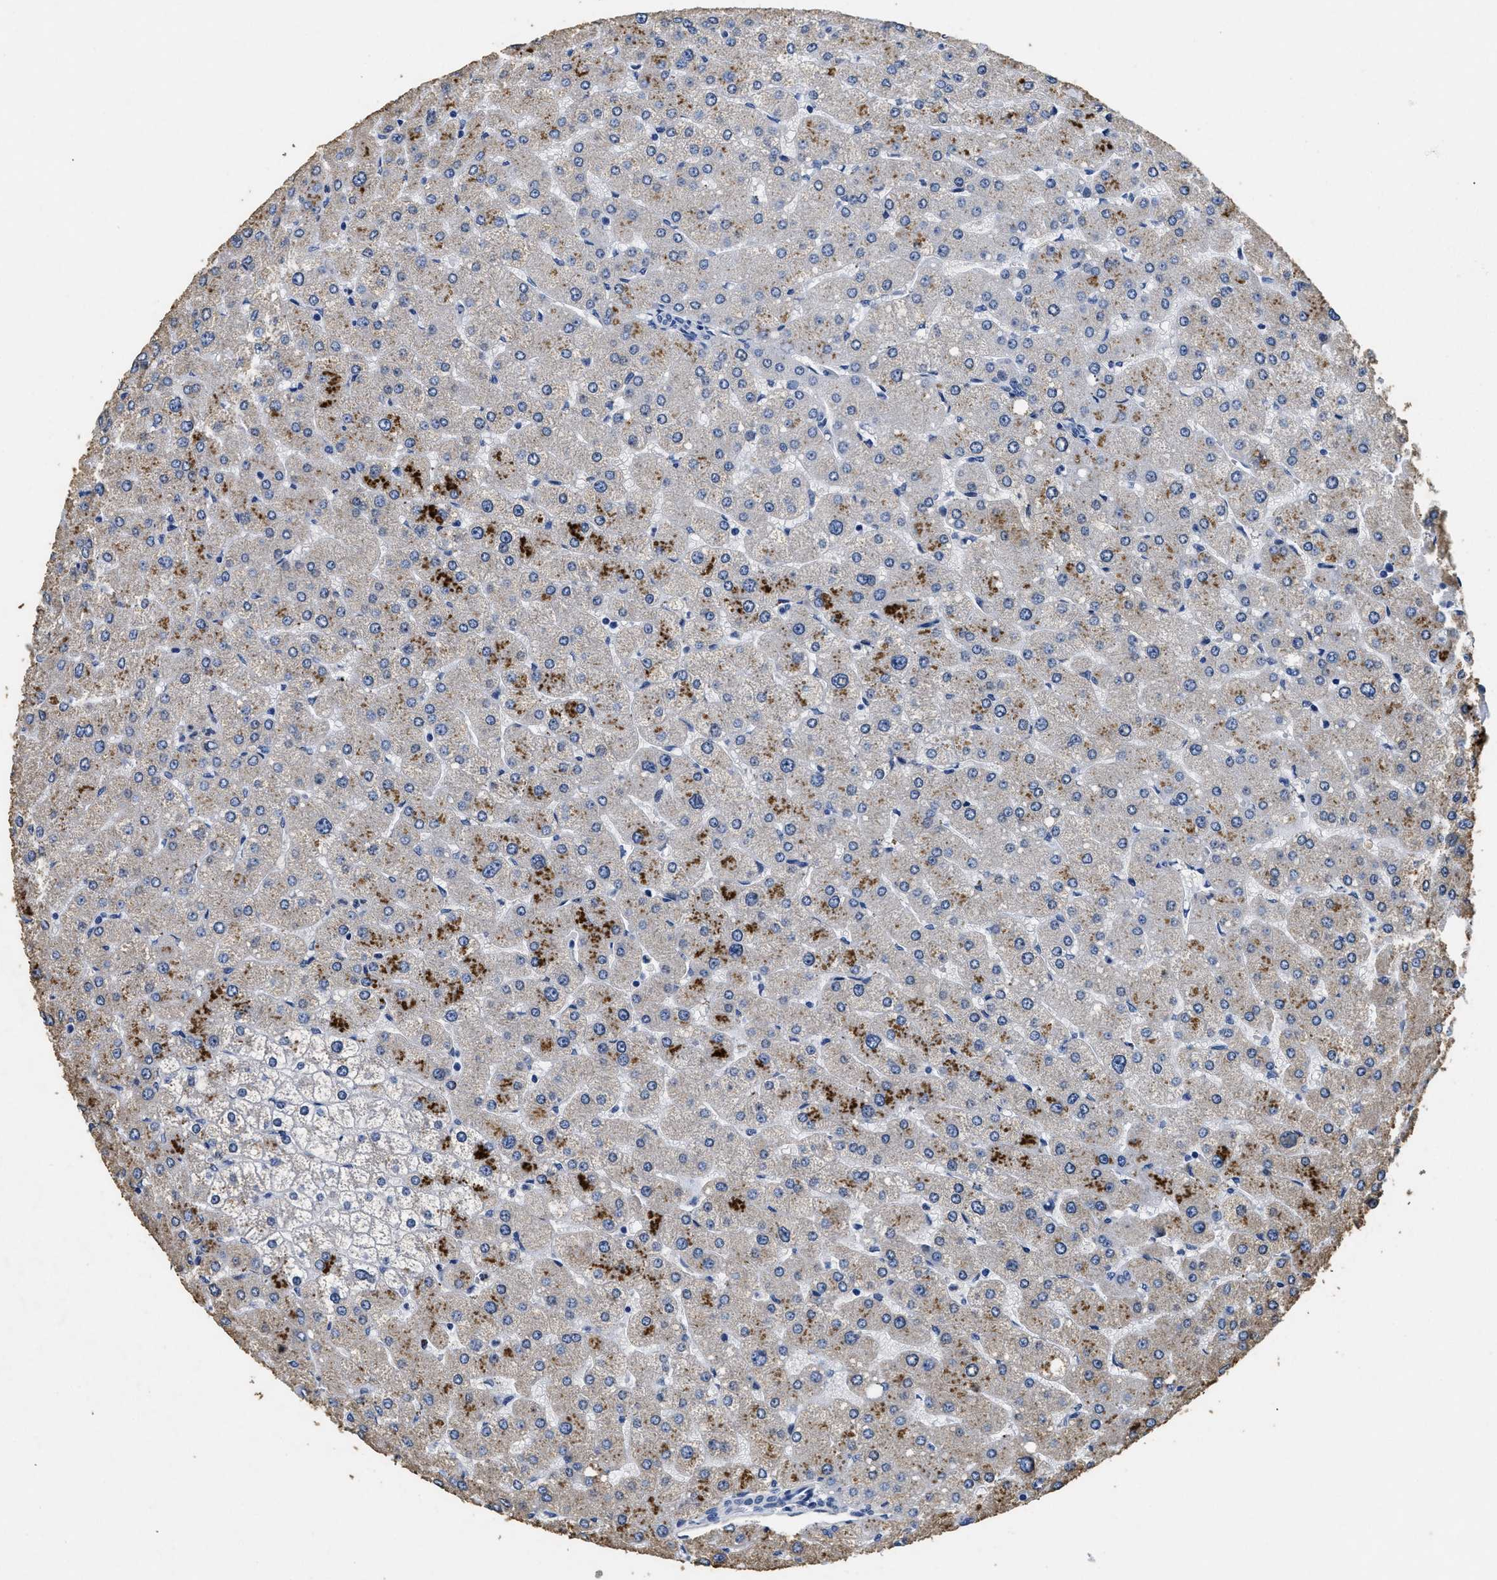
{"staining": {"intensity": "negative", "quantity": "none", "location": "none"}, "tissue": "liver", "cell_type": "Cholangiocytes", "image_type": "normal", "snomed": [{"axis": "morphology", "description": "Normal tissue, NOS"}, {"axis": "topography", "description": "Liver"}], "caption": "Human liver stained for a protein using immunohistochemistry (IHC) displays no positivity in cholangiocytes.", "gene": "LAMA3", "patient": {"sex": "male", "age": 55}}